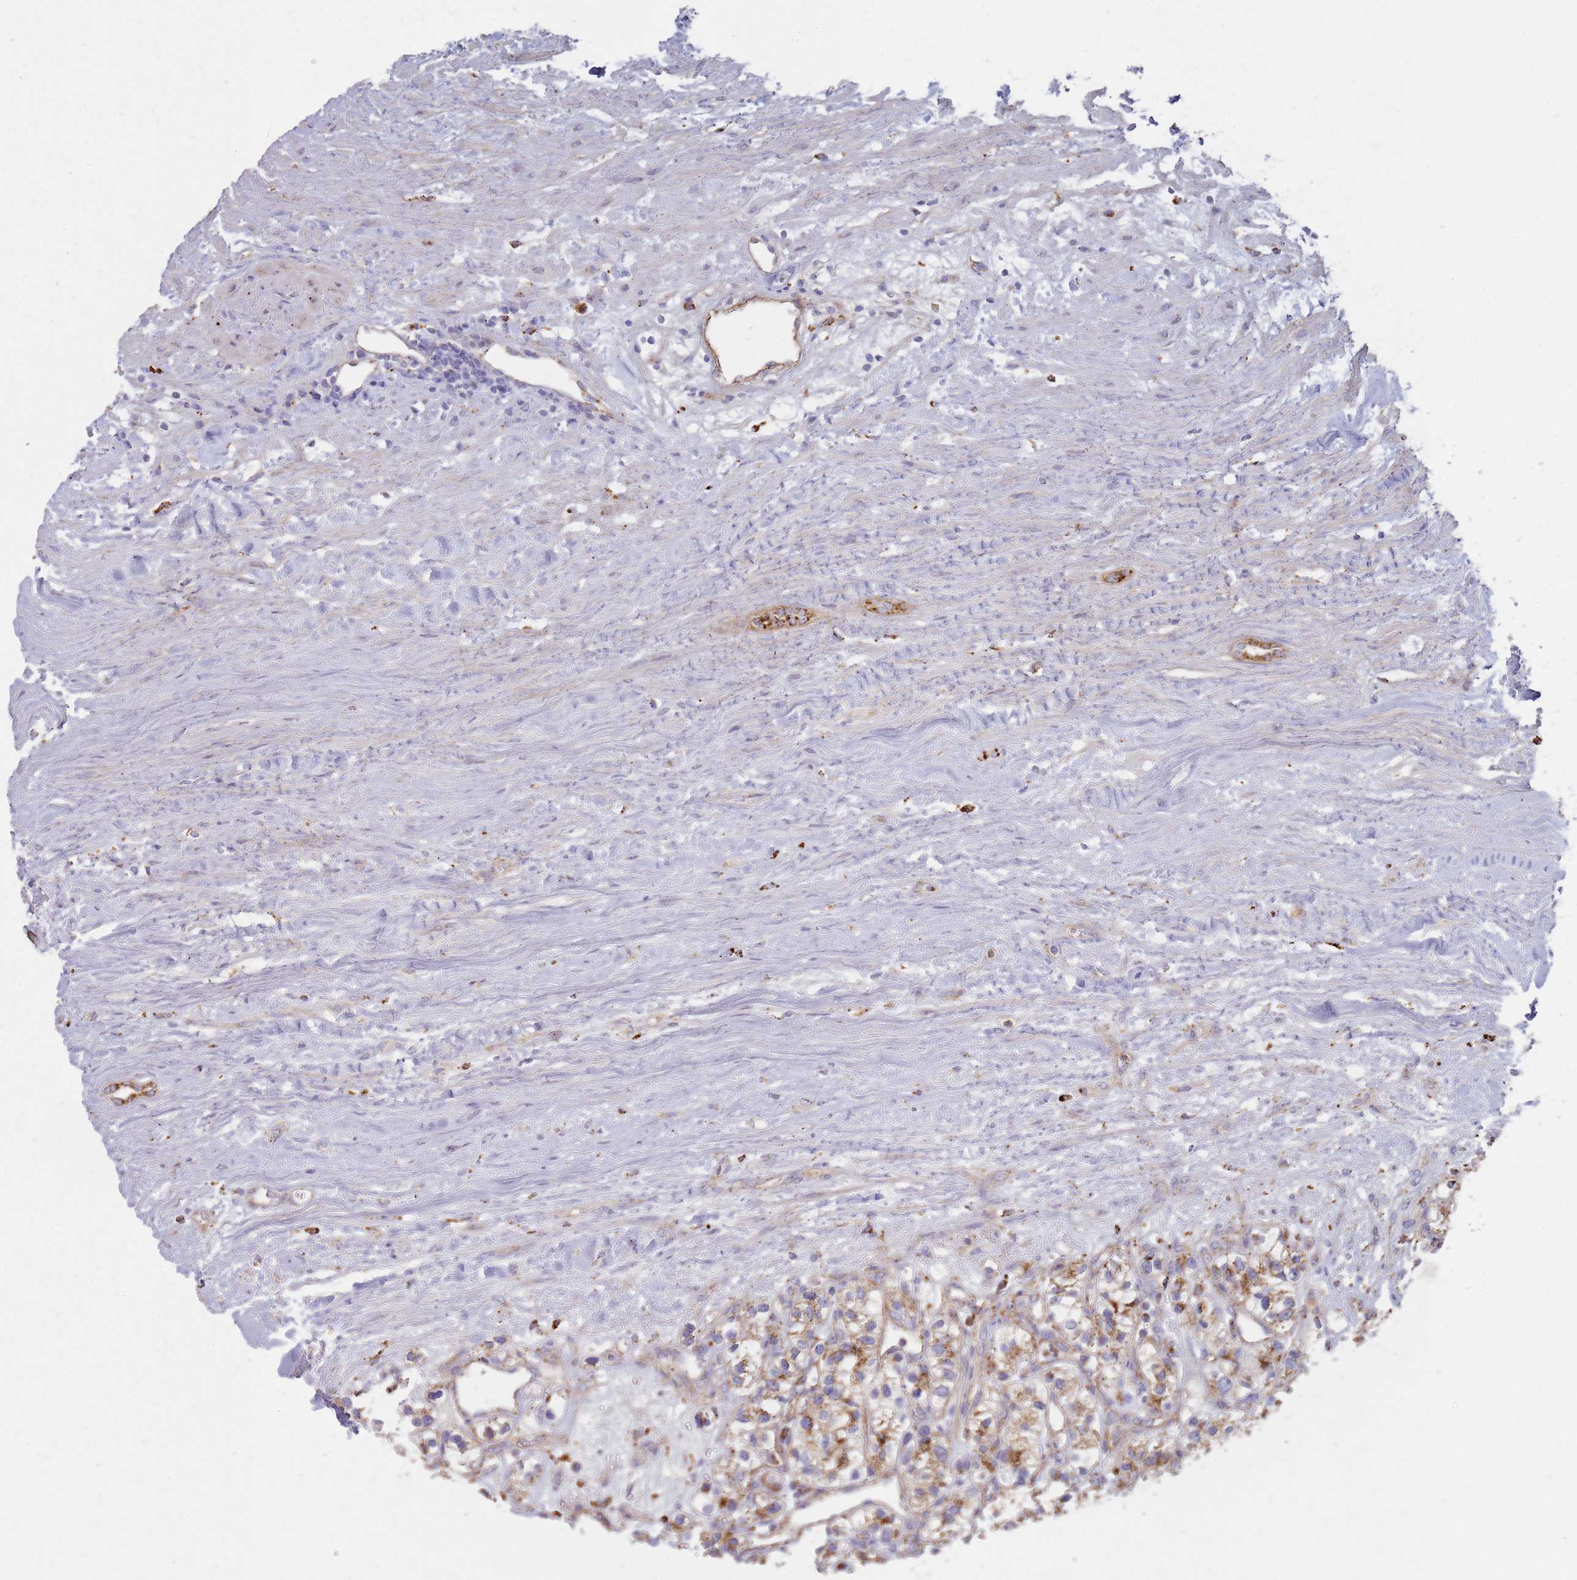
{"staining": {"intensity": "moderate", "quantity": "25%-75%", "location": "cytoplasmic/membranous"}, "tissue": "renal cancer", "cell_type": "Tumor cells", "image_type": "cancer", "snomed": [{"axis": "morphology", "description": "Adenocarcinoma, NOS"}, {"axis": "topography", "description": "Kidney"}], "caption": "IHC staining of renal cancer (adenocarcinoma), which exhibits medium levels of moderate cytoplasmic/membranous positivity in about 25%-75% of tumor cells indicating moderate cytoplasmic/membranous protein expression. The staining was performed using DAB (brown) for protein detection and nuclei were counterstained in hematoxylin (blue).", "gene": "TMEM229B", "patient": {"sex": "female", "age": 57}}